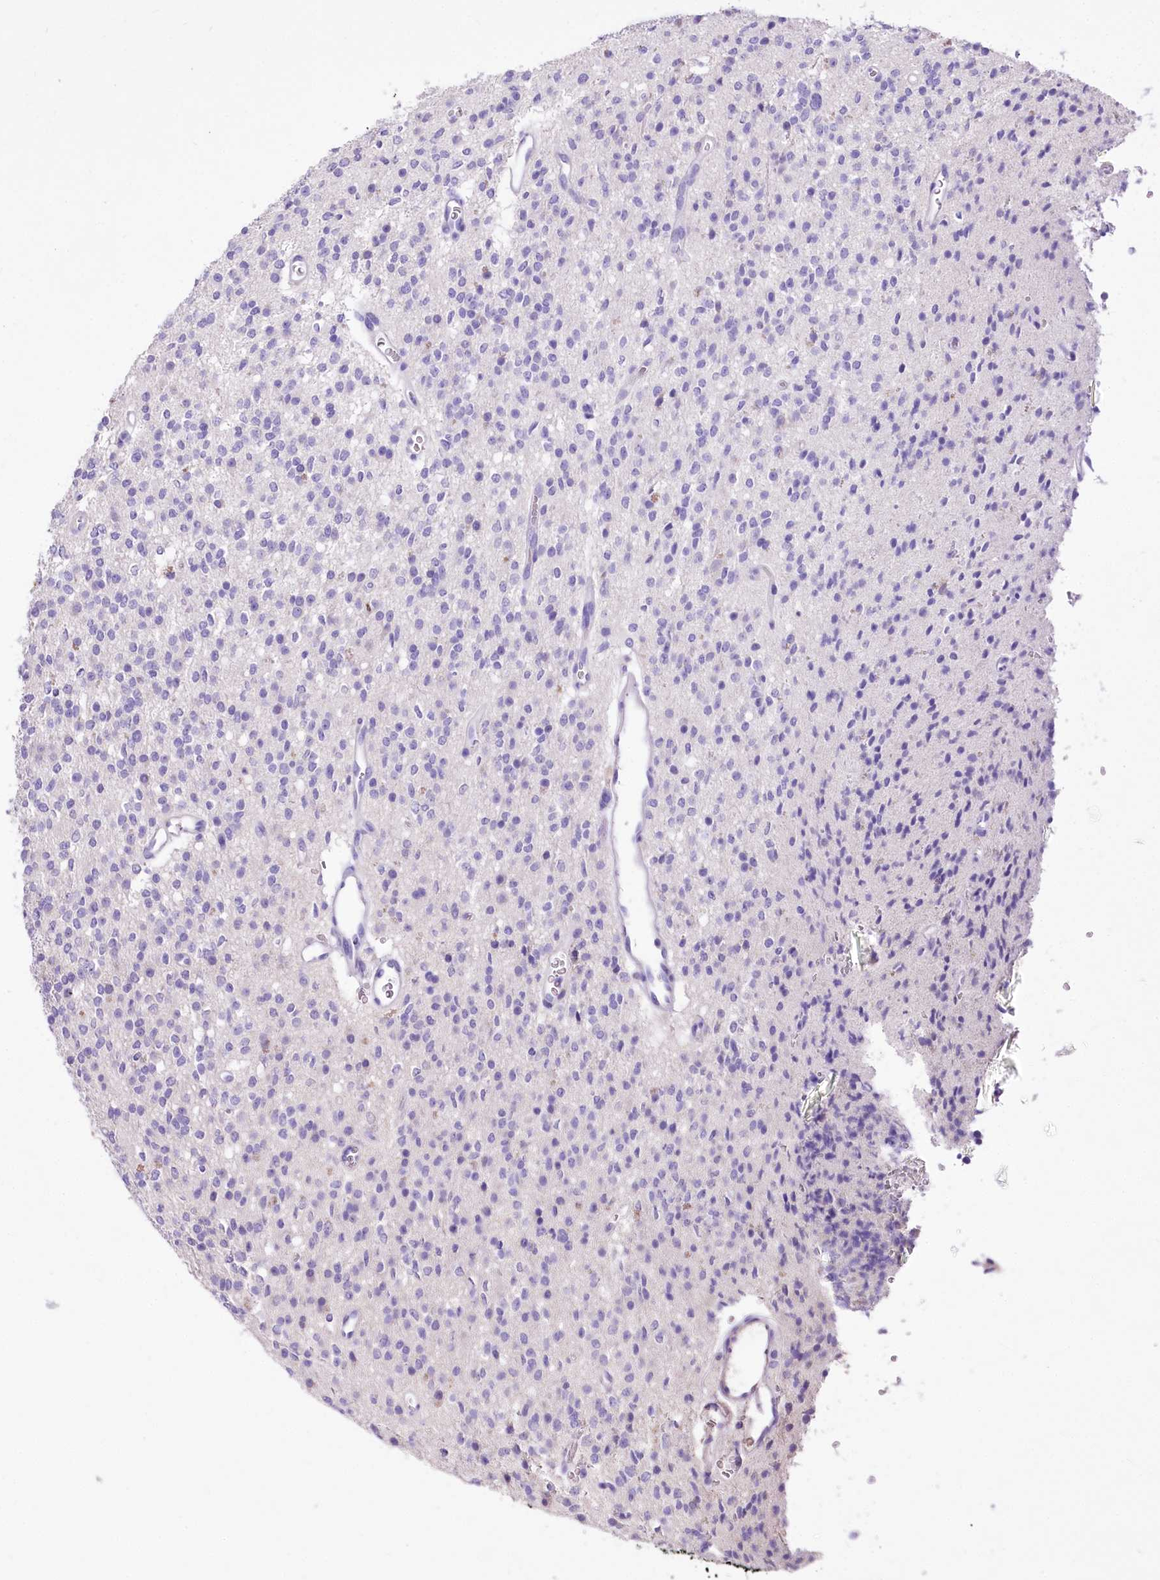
{"staining": {"intensity": "negative", "quantity": "none", "location": "none"}, "tissue": "glioma", "cell_type": "Tumor cells", "image_type": "cancer", "snomed": [{"axis": "morphology", "description": "Glioma, malignant, High grade"}, {"axis": "topography", "description": "Brain"}], "caption": "High power microscopy photomicrograph of an immunohistochemistry photomicrograph of glioma, revealing no significant positivity in tumor cells. Nuclei are stained in blue.", "gene": "PCYOX1L", "patient": {"sex": "male", "age": 34}}